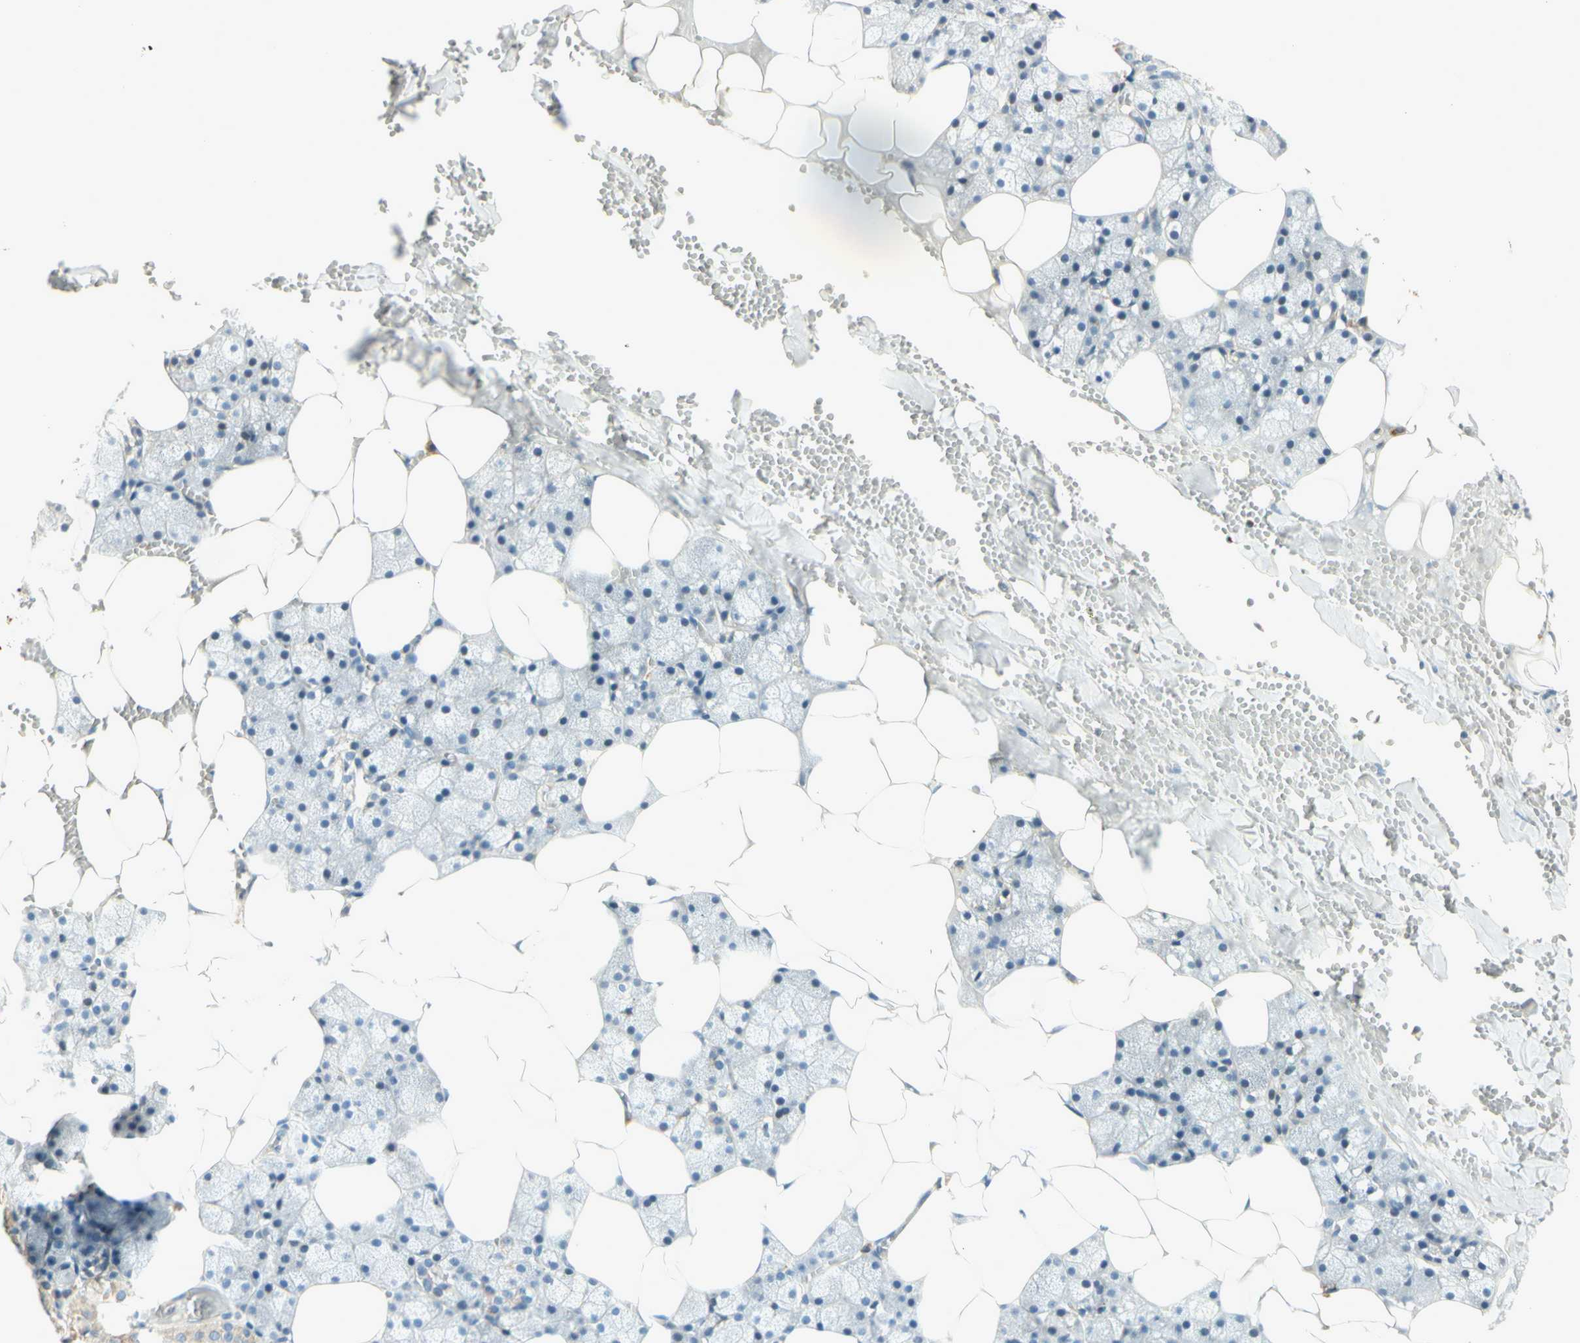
{"staining": {"intensity": "weak", "quantity": "25%-75%", "location": "cytoplasmic/membranous"}, "tissue": "salivary gland", "cell_type": "Glandular cells", "image_type": "normal", "snomed": [{"axis": "morphology", "description": "Normal tissue, NOS"}, {"axis": "topography", "description": "Salivary gland"}], "caption": "Weak cytoplasmic/membranous protein positivity is seen in approximately 25%-75% of glandular cells in salivary gland. The protein is stained brown, and the nuclei are stained in blue (DAB (3,3'-diaminobenzidine) IHC with brightfield microscopy, high magnification).", "gene": "CDH6", "patient": {"sex": "male", "age": 62}}